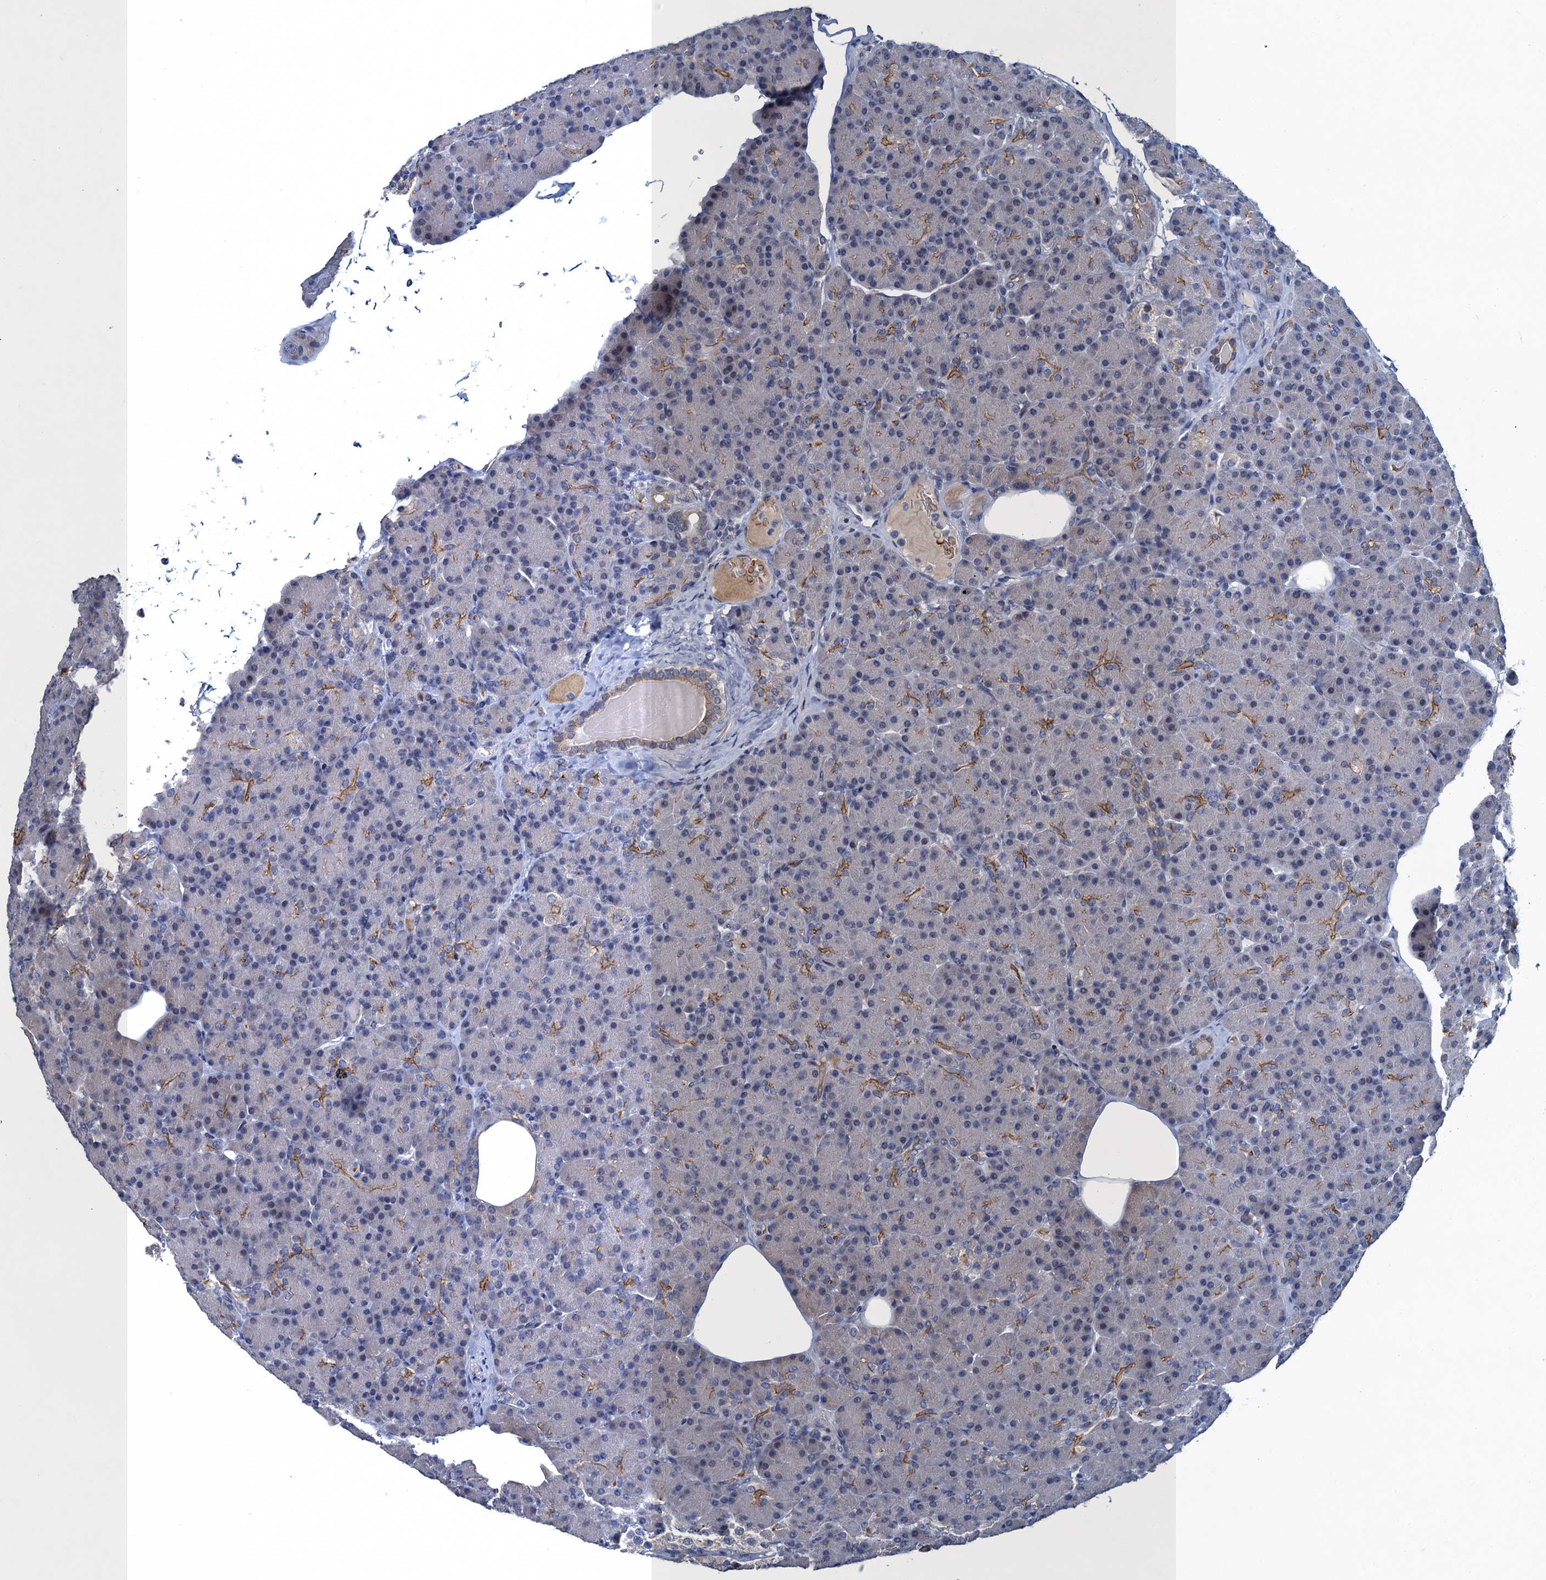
{"staining": {"intensity": "moderate", "quantity": "<25%", "location": "cytoplasmic/membranous"}, "tissue": "pancreas", "cell_type": "Exocrine glandular cells", "image_type": "normal", "snomed": [{"axis": "morphology", "description": "Normal tissue, NOS"}, {"axis": "topography", "description": "Pancreas"}], "caption": "This is a micrograph of immunohistochemistry (IHC) staining of unremarkable pancreas, which shows moderate positivity in the cytoplasmic/membranous of exocrine glandular cells.", "gene": "ATOSA", "patient": {"sex": "female", "age": 43}}